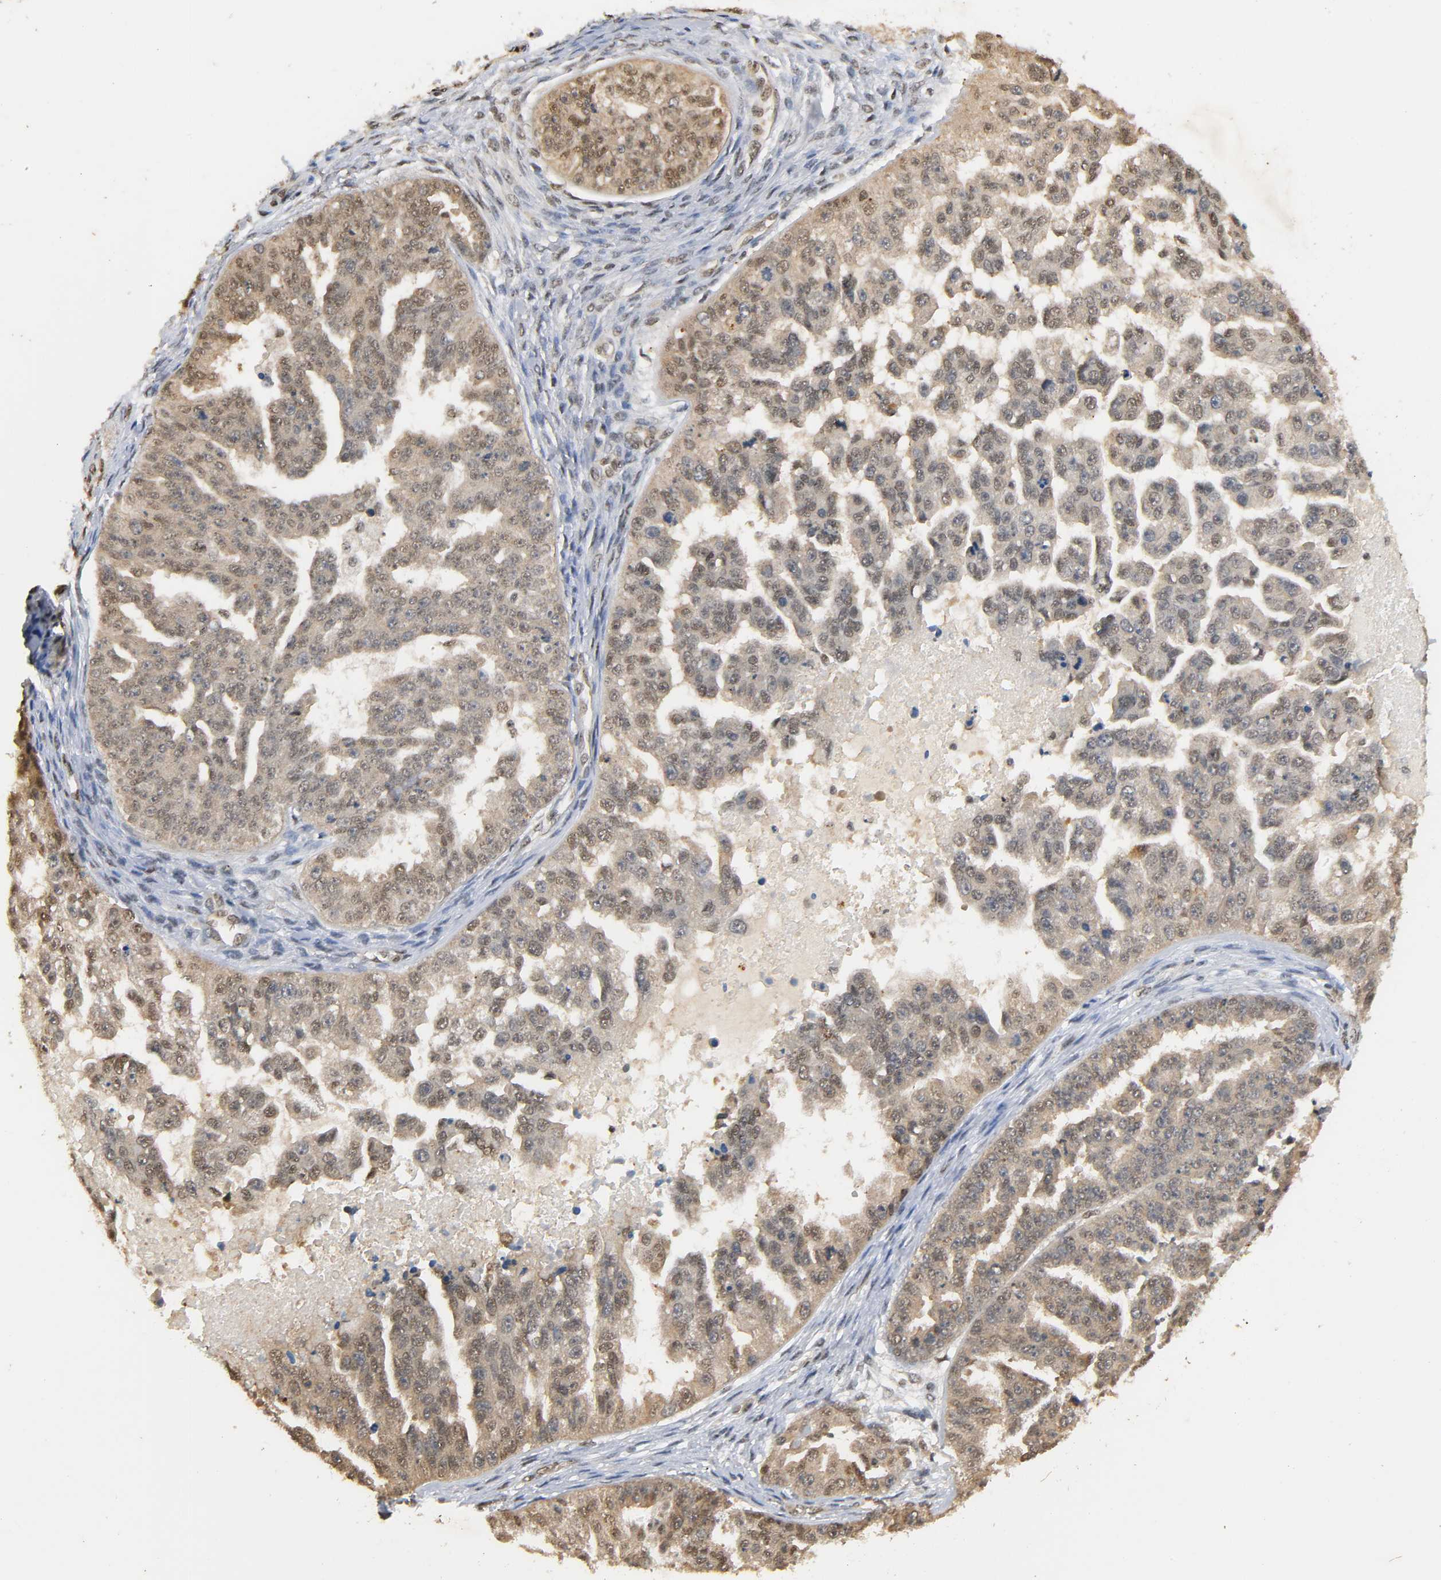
{"staining": {"intensity": "moderate", "quantity": "25%-75%", "location": "nuclear"}, "tissue": "ovarian cancer", "cell_type": "Tumor cells", "image_type": "cancer", "snomed": [{"axis": "morphology", "description": "Cystadenocarcinoma, serous, NOS"}, {"axis": "topography", "description": "Ovary"}], "caption": "This is a micrograph of IHC staining of ovarian cancer, which shows moderate expression in the nuclear of tumor cells.", "gene": "UBC", "patient": {"sex": "female", "age": 58}}